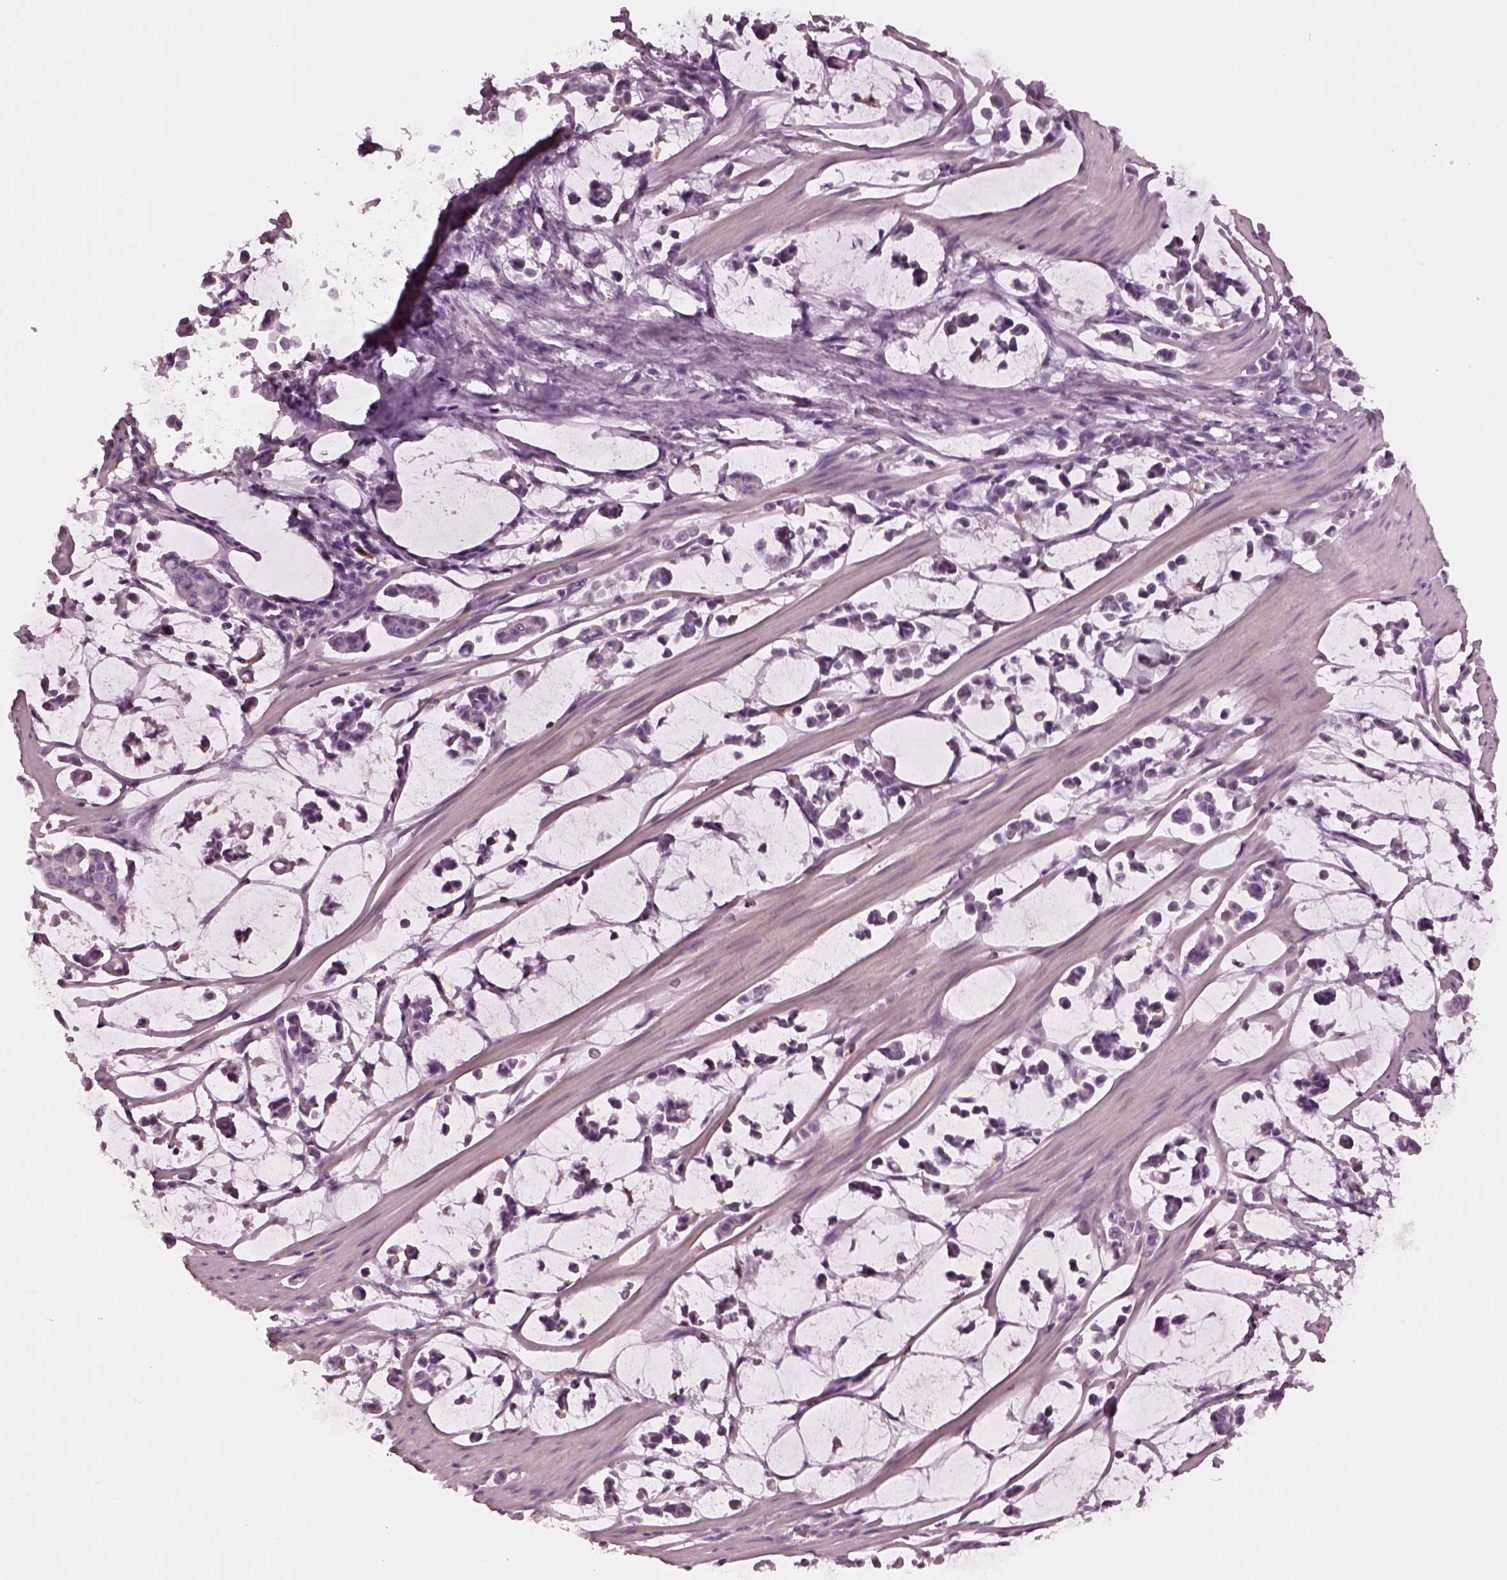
{"staining": {"intensity": "negative", "quantity": "none", "location": "none"}, "tissue": "stomach cancer", "cell_type": "Tumor cells", "image_type": "cancer", "snomed": [{"axis": "morphology", "description": "Adenocarcinoma, NOS"}, {"axis": "topography", "description": "Stomach"}], "caption": "Immunohistochemistry image of neoplastic tissue: stomach adenocarcinoma stained with DAB (3,3'-diaminobenzidine) exhibits no significant protein expression in tumor cells.", "gene": "SLAMF8", "patient": {"sex": "male", "age": 82}}